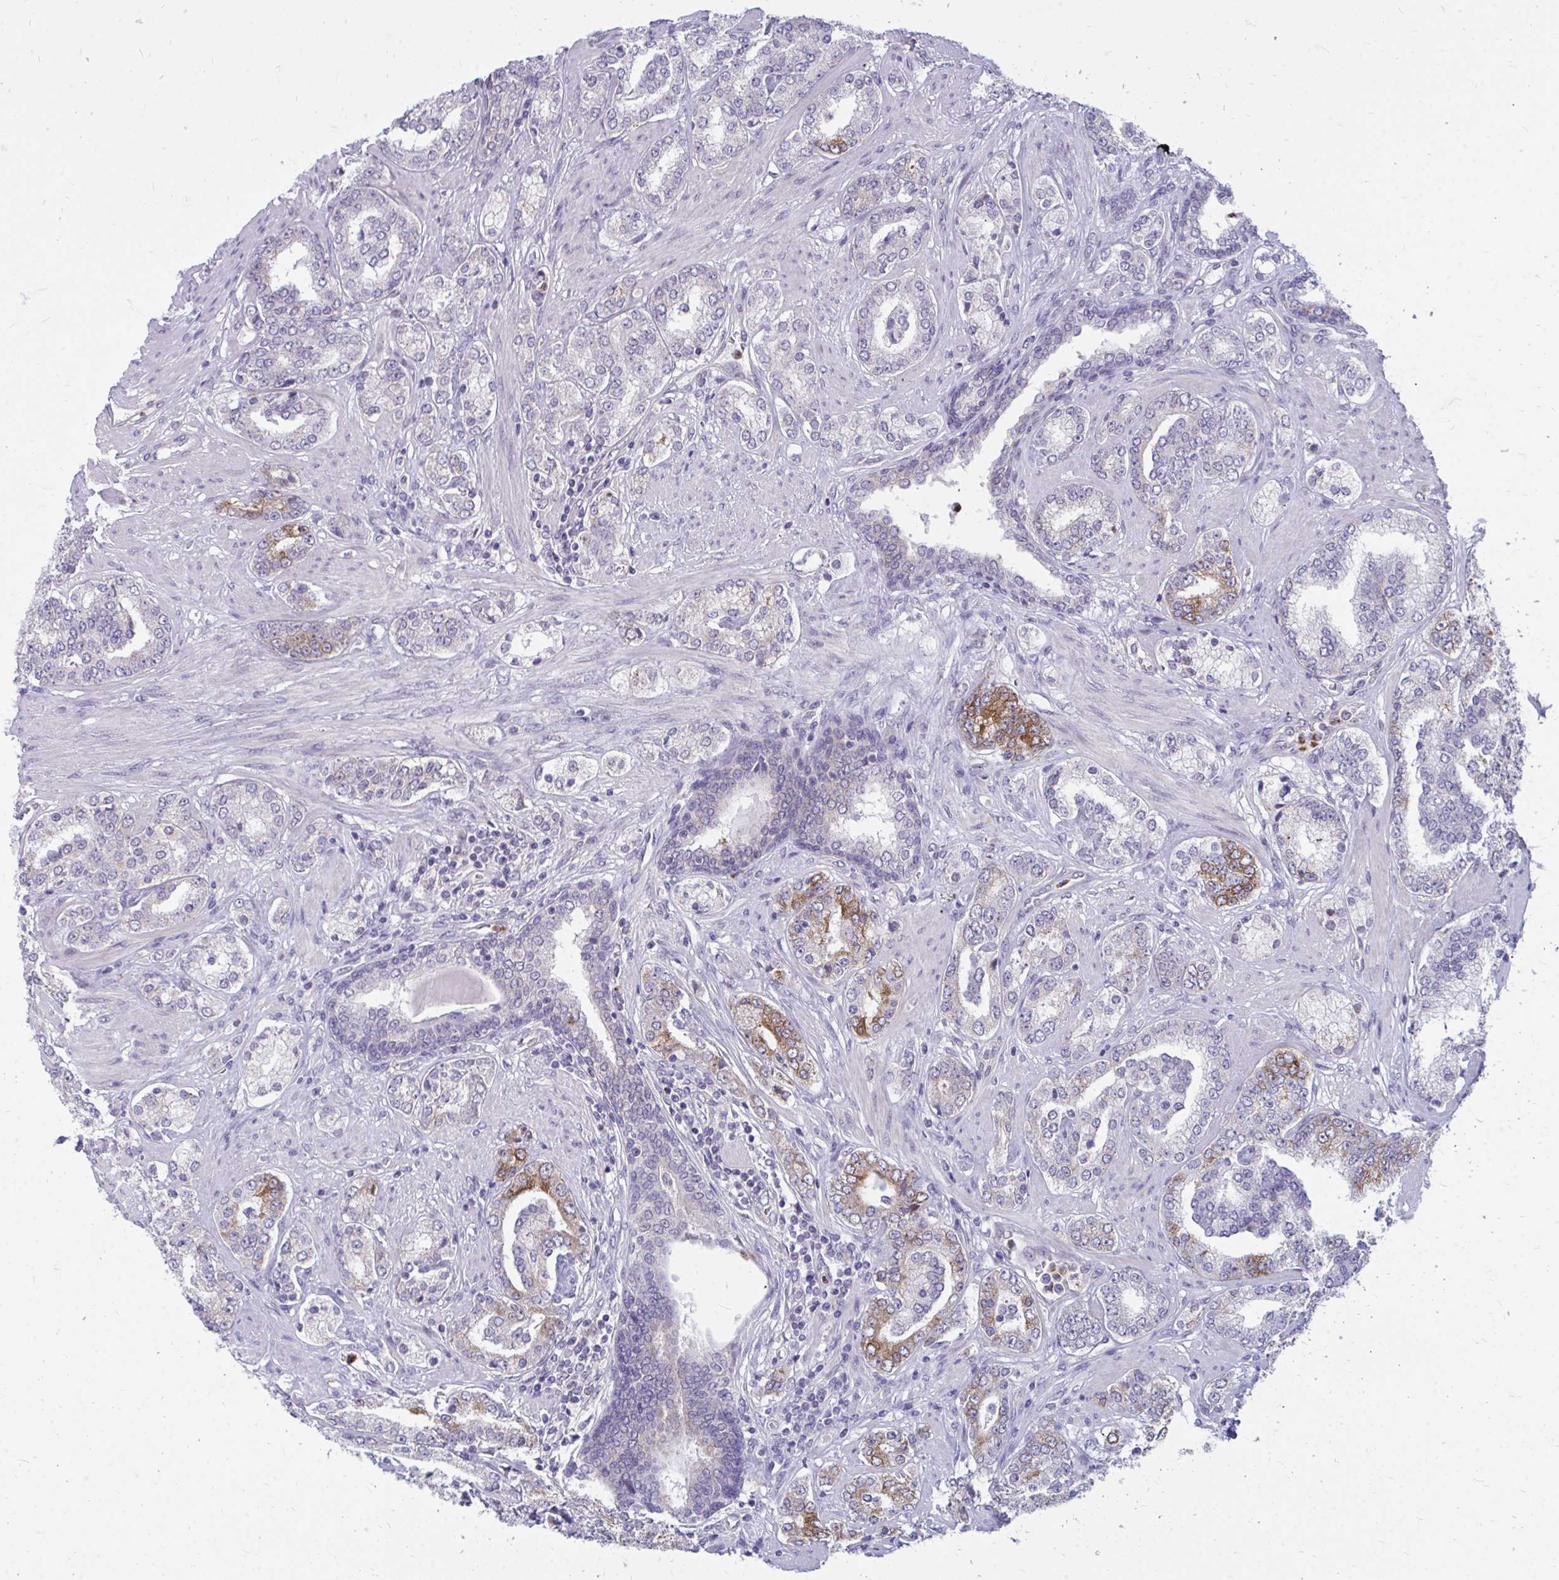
{"staining": {"intensity": "moderate", "quantity": "<25%", "location": "cytoplasmic/membranous"}, "tissue": "prostate cancer", "cell_type": "Tumor cells", "image_type": "cancer", "snomed": [{"axis": "morphology", "description": "Adenocarcinoma, High grade"}, {"axis": "topography", "description": "Prostate"}], "caption": "Tumor cells exhibit low levels of moderate cytoplasmic/membranous positivity in approximately <25% of cells in human prostate cancer.", "gene": "ACSL5", "patient": {"sex": "male", "age": 62}}